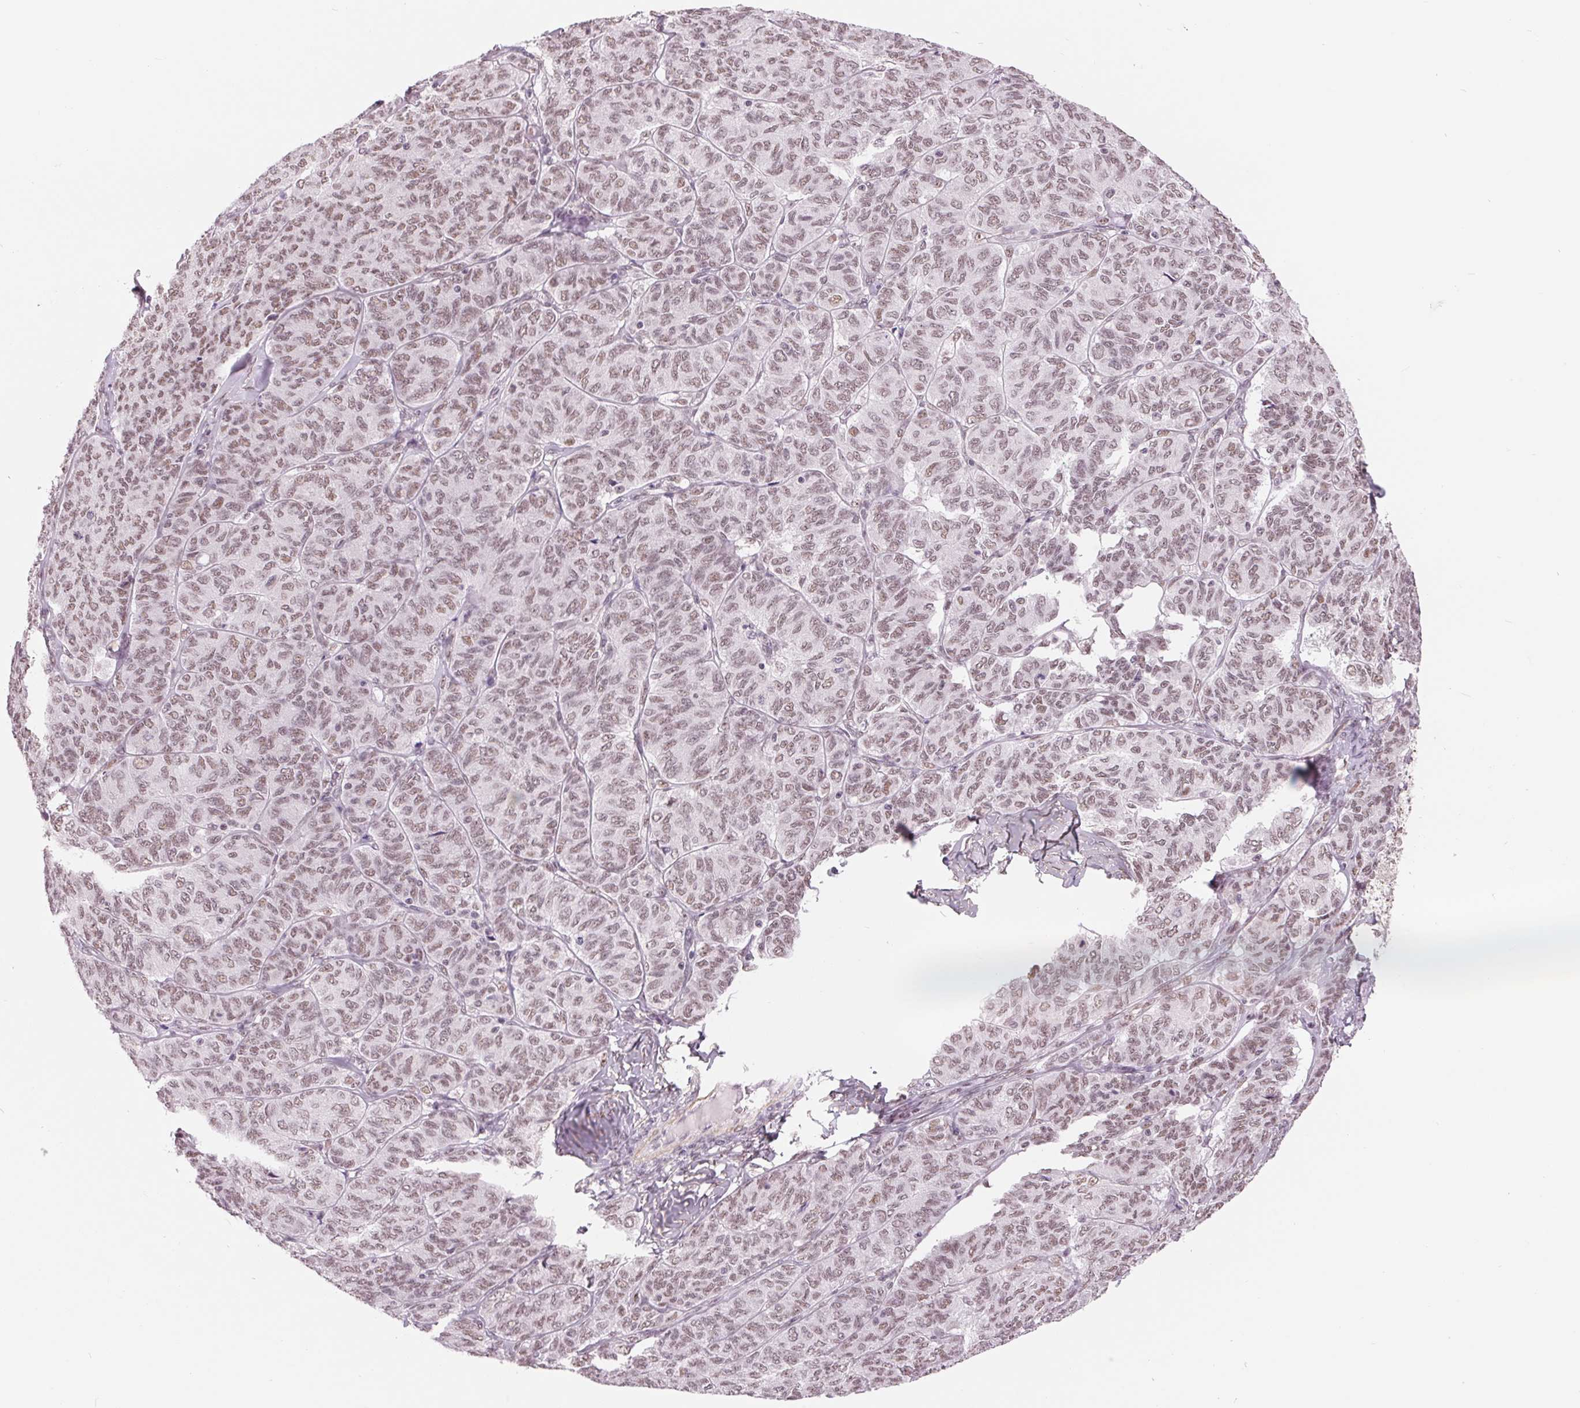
{"staining": {"intensity": "moderate", "quantity": ">75%", "location": "nuclear"}, "tissue": "ovarian cancer", "cell_type": "Tumor cells", "image_type": "cancer", "snomed": [{"axis": "morphology", "description": "Carcinoma, endometroid"}, {"axis": "topography", "description": "Ovary"}], "caption": "This is an image of IHC staining of ovarian endometroid carcinoma, which shows moderate expression in the nuclear of tumor cells.", "gene": "BCAT1", "patient": {"sex": "female", "age": 80}}